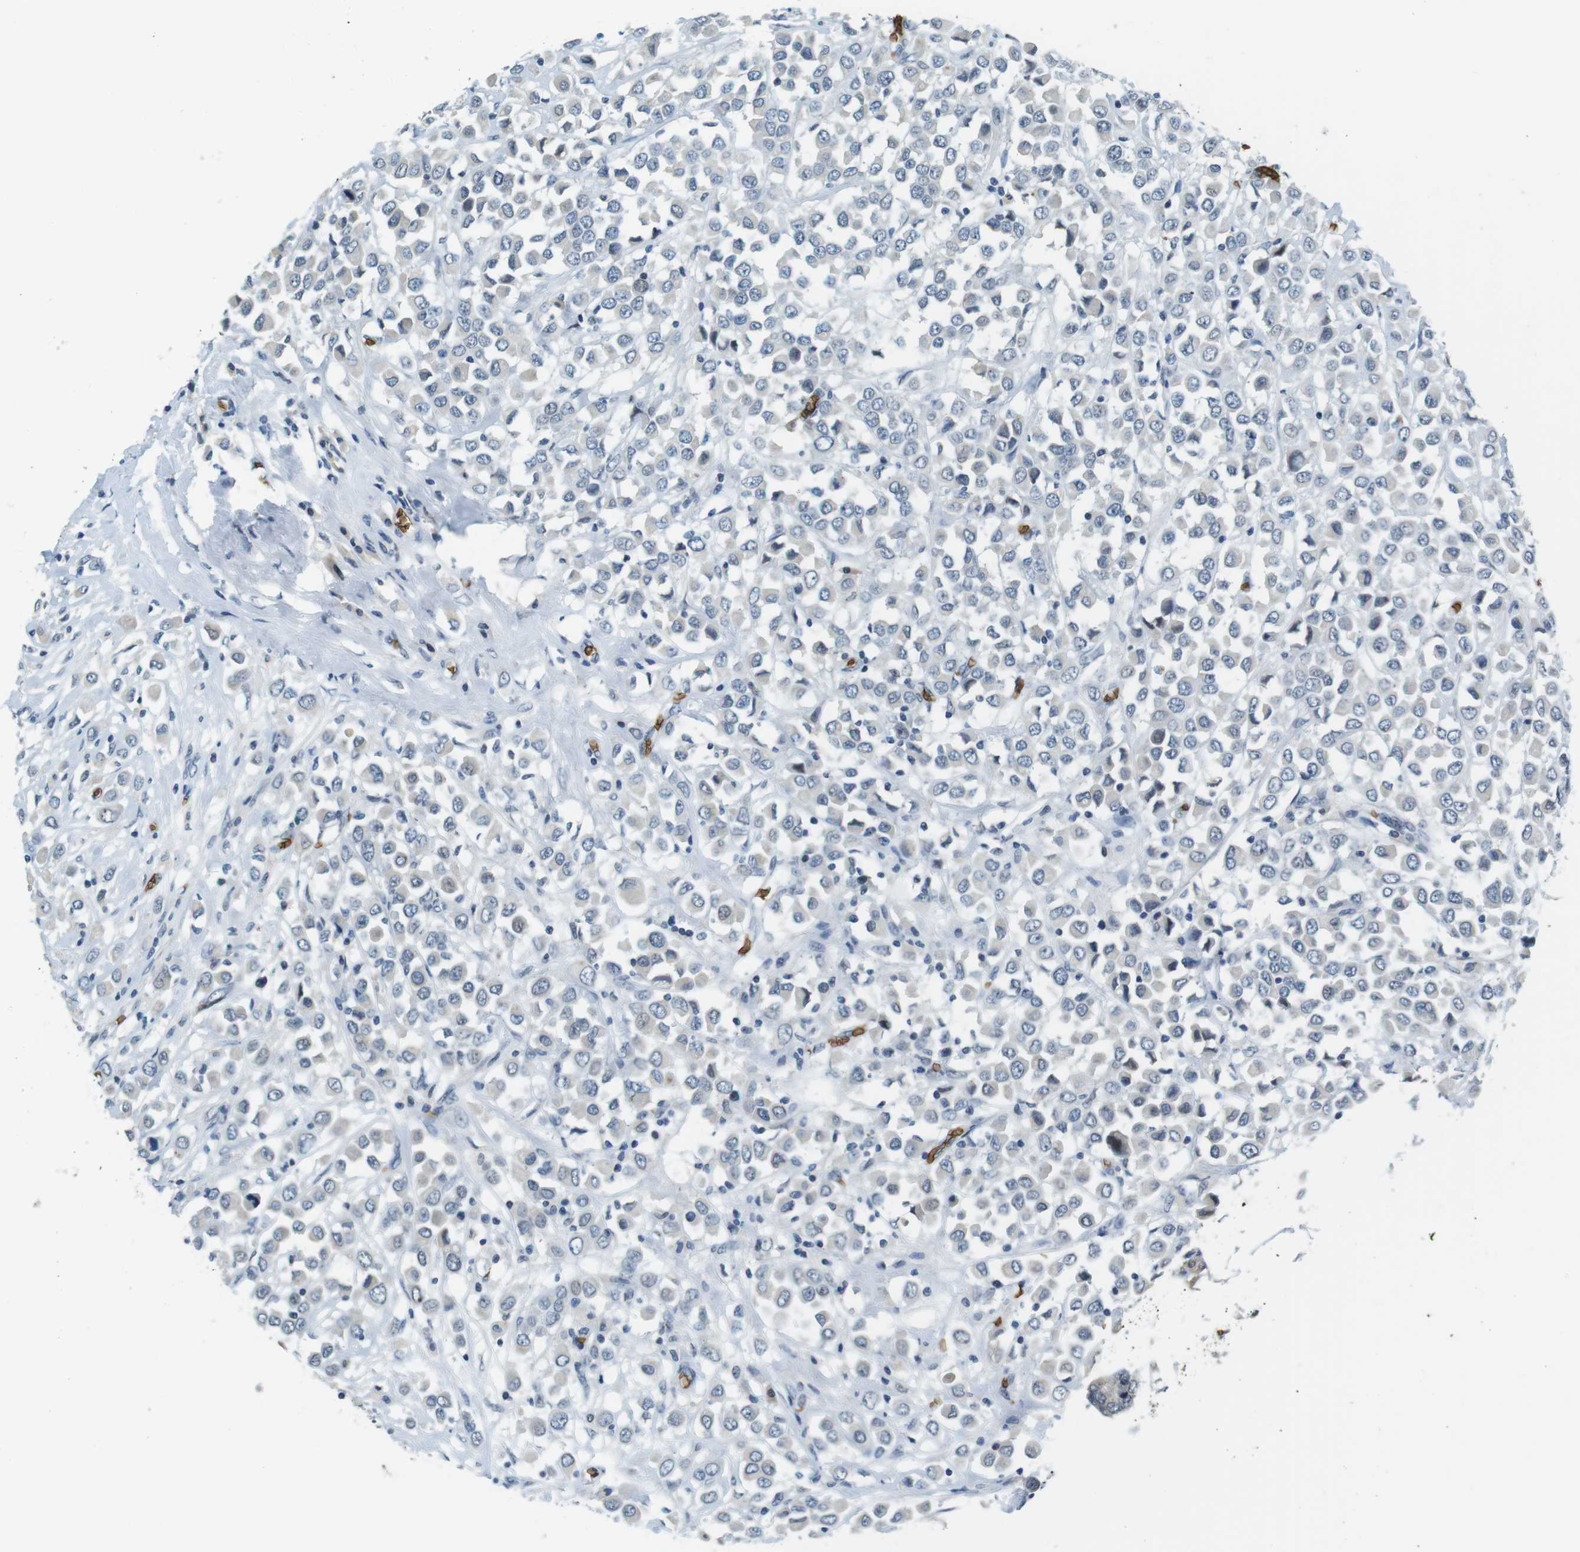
{"staining": {"intensity": "negative", "quantity": "none", "location": "none"}, "tissue": "breast cancer", "cell_type": "Tumor cells", "image_type": "cancer", "snomed": [{"axis": "morphology", "description": "Duct carcinoma"}, {"axis": "topography", "description": "Breast"}], "caption": "This is an IHC micrograph of human invasive ductal carcinoma (breast). There is no positivity in tumor cells.", "gene": "SLC4A1", "patient": {"sex": "female", "age": 61}}